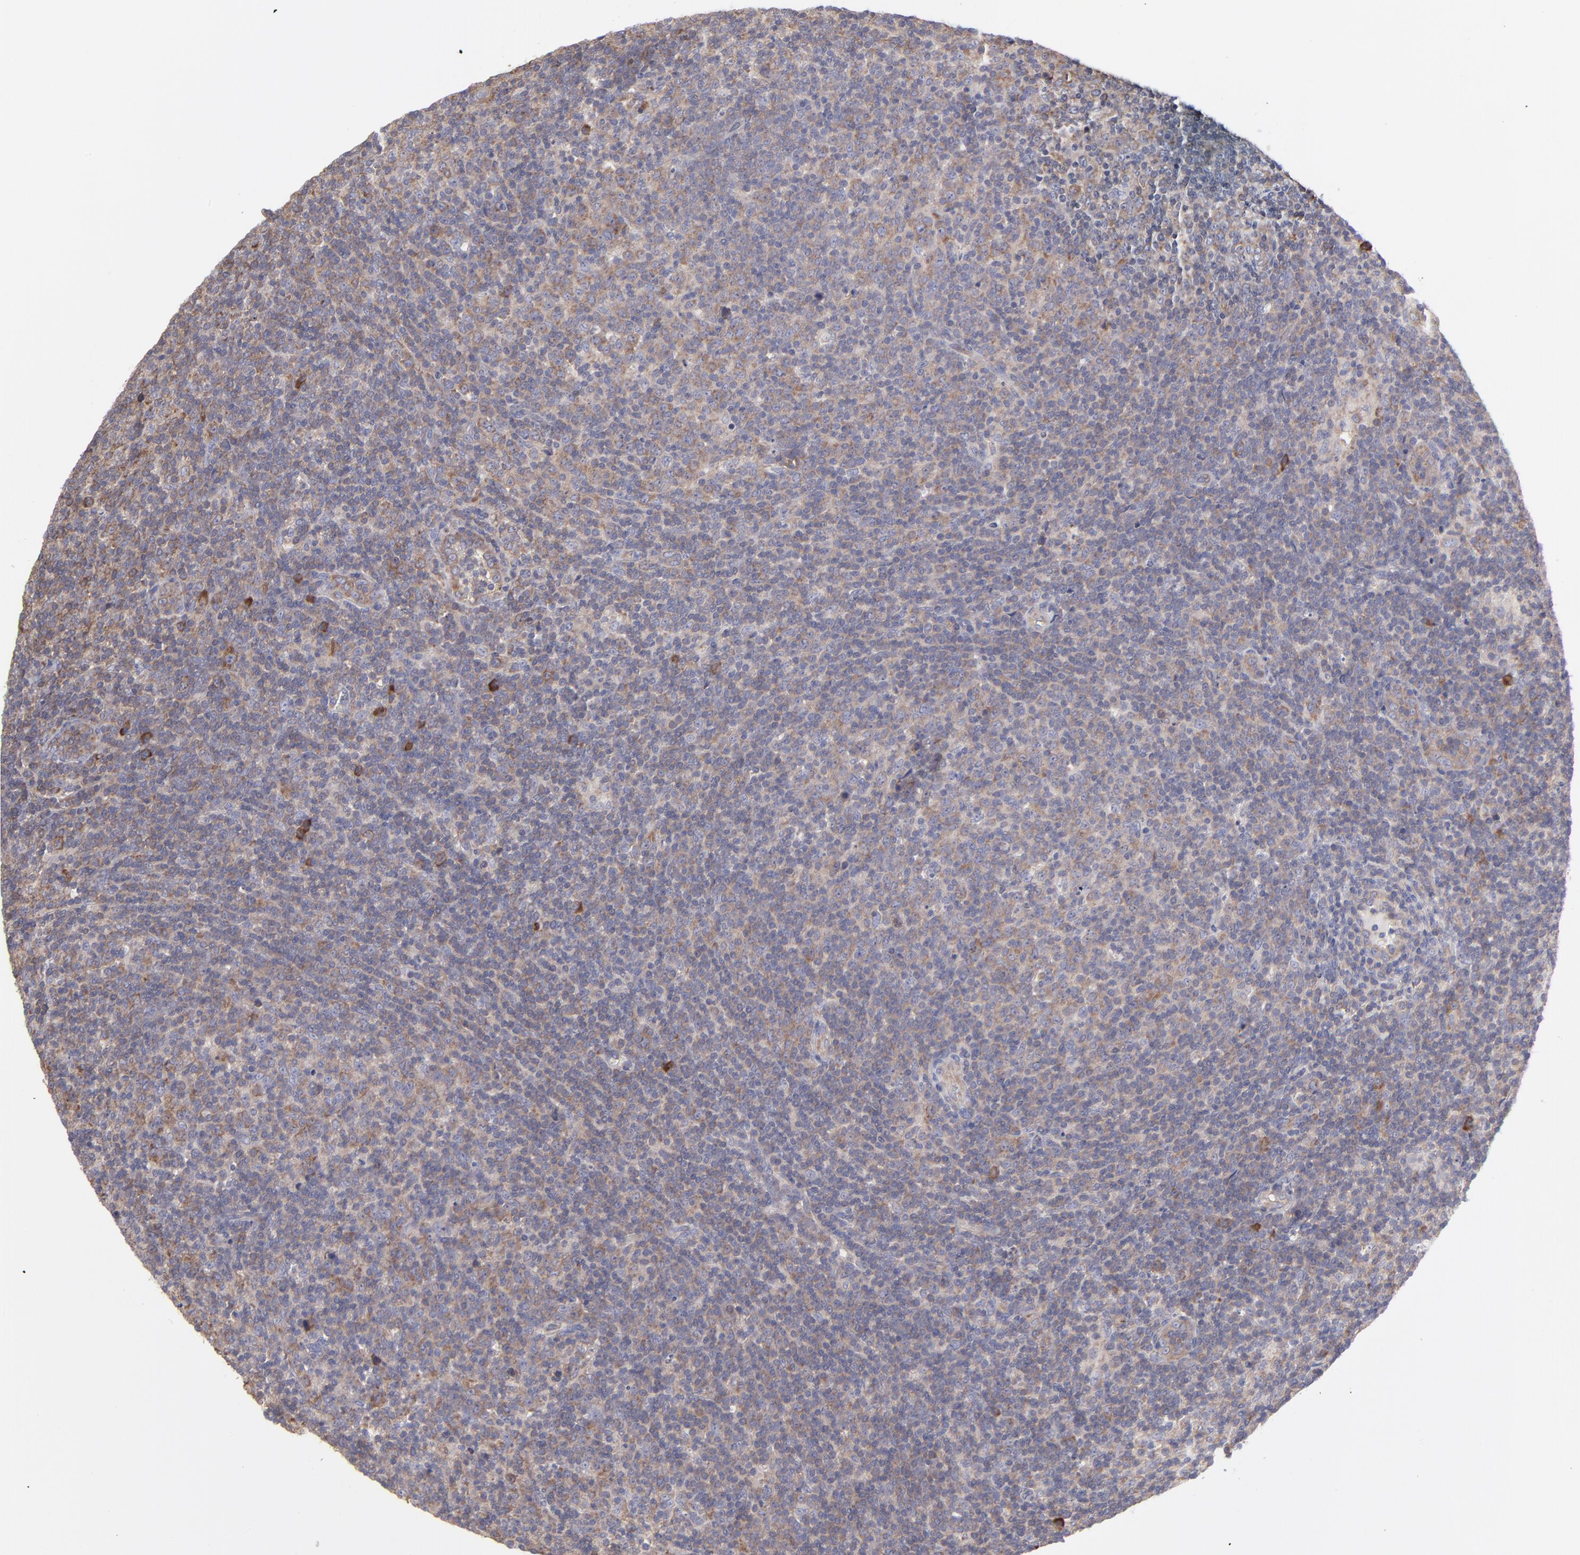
{"staining": {"intensity": "moderate", "quantity": "<25%", "location": "cytoplasmic/membranous"}, "tissue": "lymphoma", "cell_type": "Tumor cells", "image_type": "cancer", "snomed": [{"axis": "morphology", "description": "Malignant lymphoma, non-Hodgkin's type, Low grade"}, {"axis": "topography", "description": "Lymph node"}], "caption": "This histopathology image demonstrates IHC staining of human low-grade malignant lymphoma, non-Hodgkin's type, with low moderate cytoplasmic/membranous positivity in about <25% of tumor cells.", "gene": "RPLP0", "patient": {"sex": "male", "age": 70}}